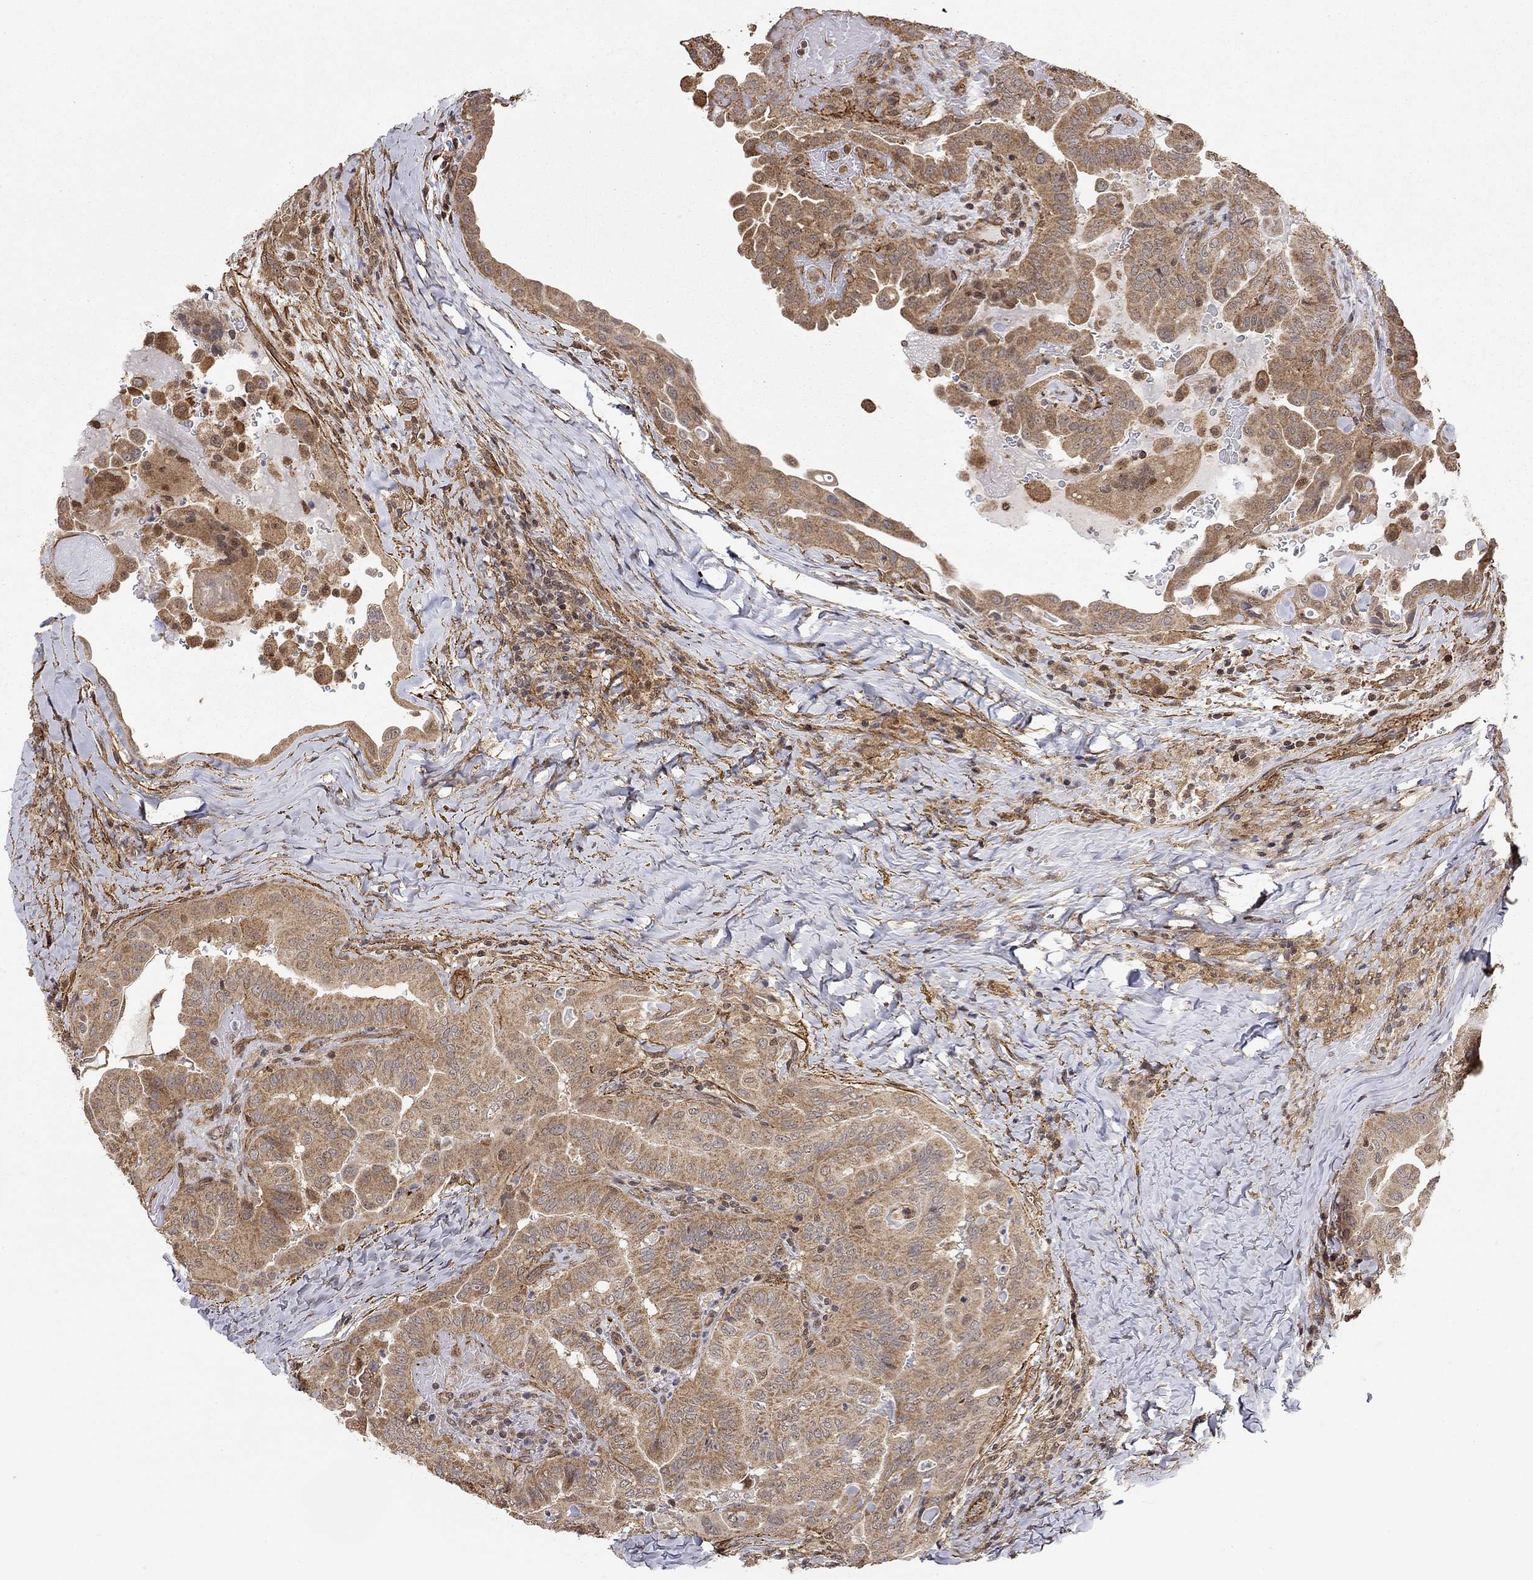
{"staining": {"intensity": "moderate", "quantity": ">75%", "location": "cytoplasmic/membranous"}, "tissue": "thyroid cancer", "cell_type": "Tumor cells", "image_type": "cancer", "snomed": [{"axis": "morphology", "description": "Papillary adenocarcinoma, NOS"}, {"axis": "topography", "description": "Thyroid gland"}], "caption": "Immunohistochemical staining of human thyroid cancer (papillary adenocarcinoma) displays medium levels of moderate cytoplasmic/membranous protein expression in approximately >75% of tumor cells.", "gene": "TDP1", "patient": {"sex": "female", "age": 68}}